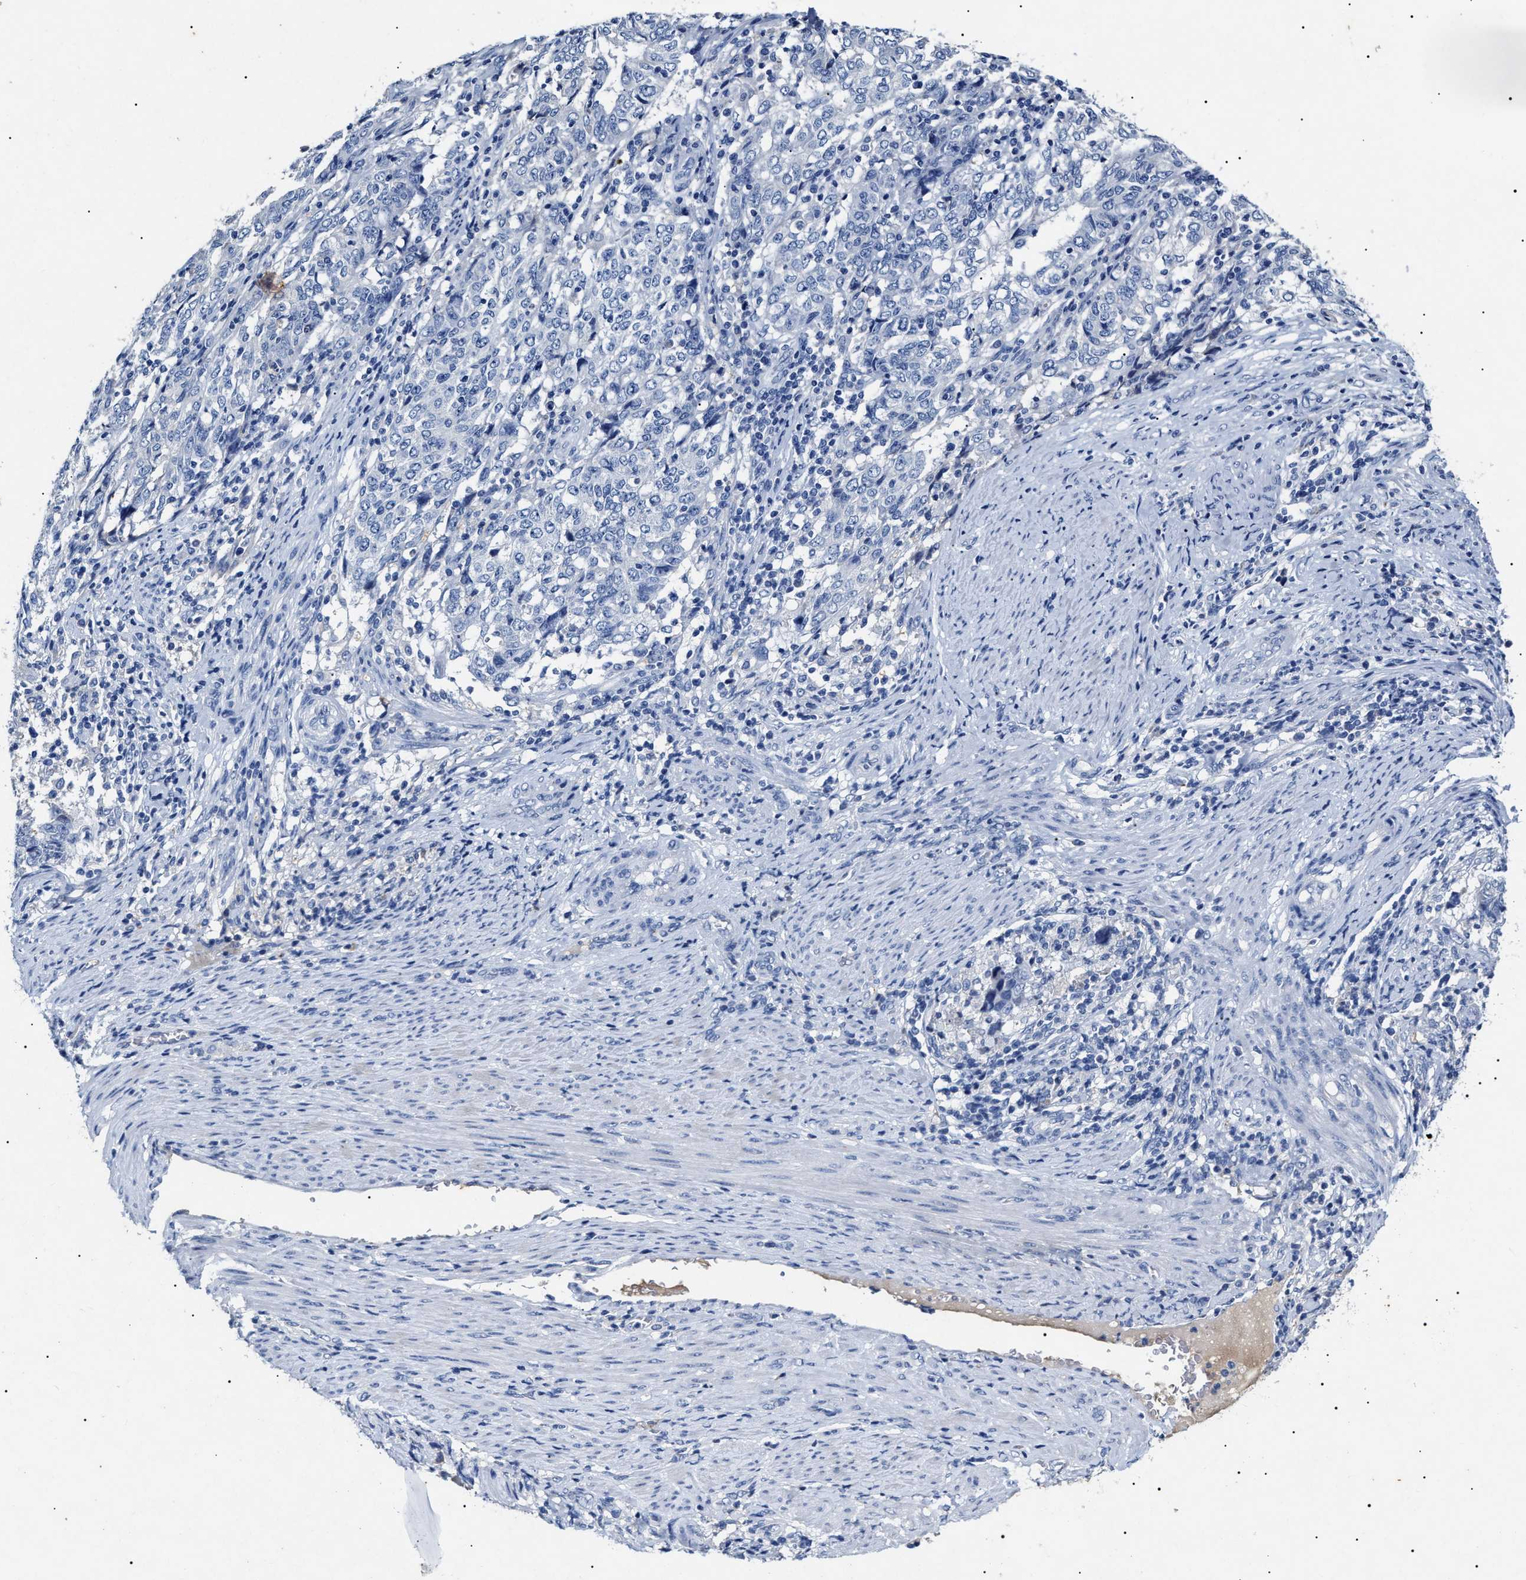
{"staining": {"intensity": "negative", "quantity": "none", "location": "none"}, "tissue": "endometrial cancer", "cell_type": "Tumor cells", "image_type": "cancer", "snomed": [{"axis": "morphology", "description": "Adenocarcinoma, NOS"}, {"axis": "topography", "description": "Endometrium"}], "caption": "Immunohistochemistry image of neoplastic tissue: human endometrial cancer stained with DAB (3,3'-diaminobenzidine) exhibits no significant protein expression in tumor cells.", "gene": "LRRC8E", "patient": {"sex": "female", "age": 80}}